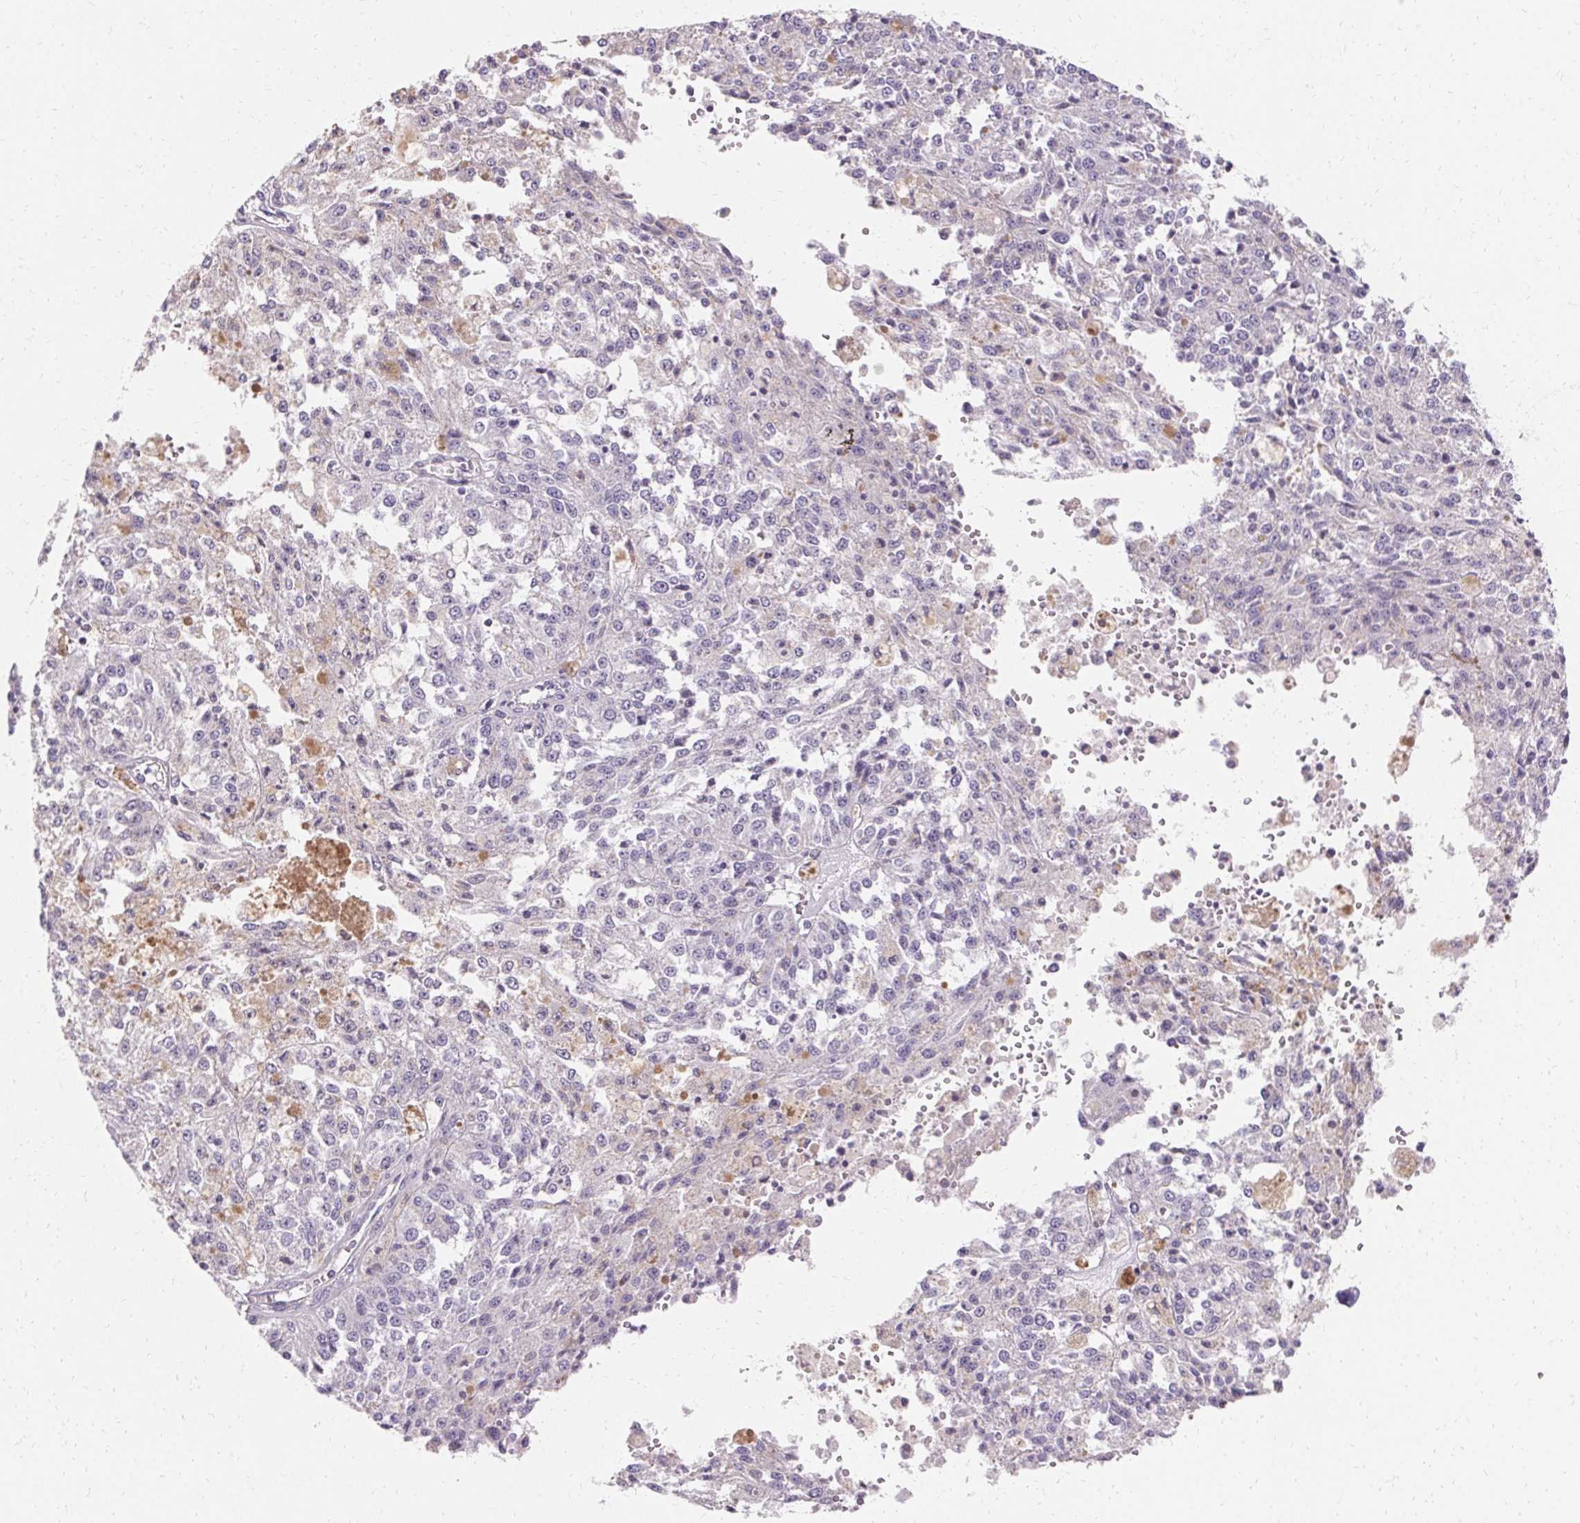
{"staining": {"intensity": "negative", "quantity": "none", "location": "none"}, "tissue": "melanoma", "cell_type": "Tumor cells", "image_type": "cancer", "snomed": [{"axis": "morphology", "description": "Malignant melanoma, Metastatic site"}, {"axis": "topography", "description": "Lymph node"}], "caption": "Malignant melanoma (metastatic site) was stained to show a protein in brown. There is no significant staining in tumor cells.", "gene": "ASGR2", "patient": {"sex": "female", "age": 64}}